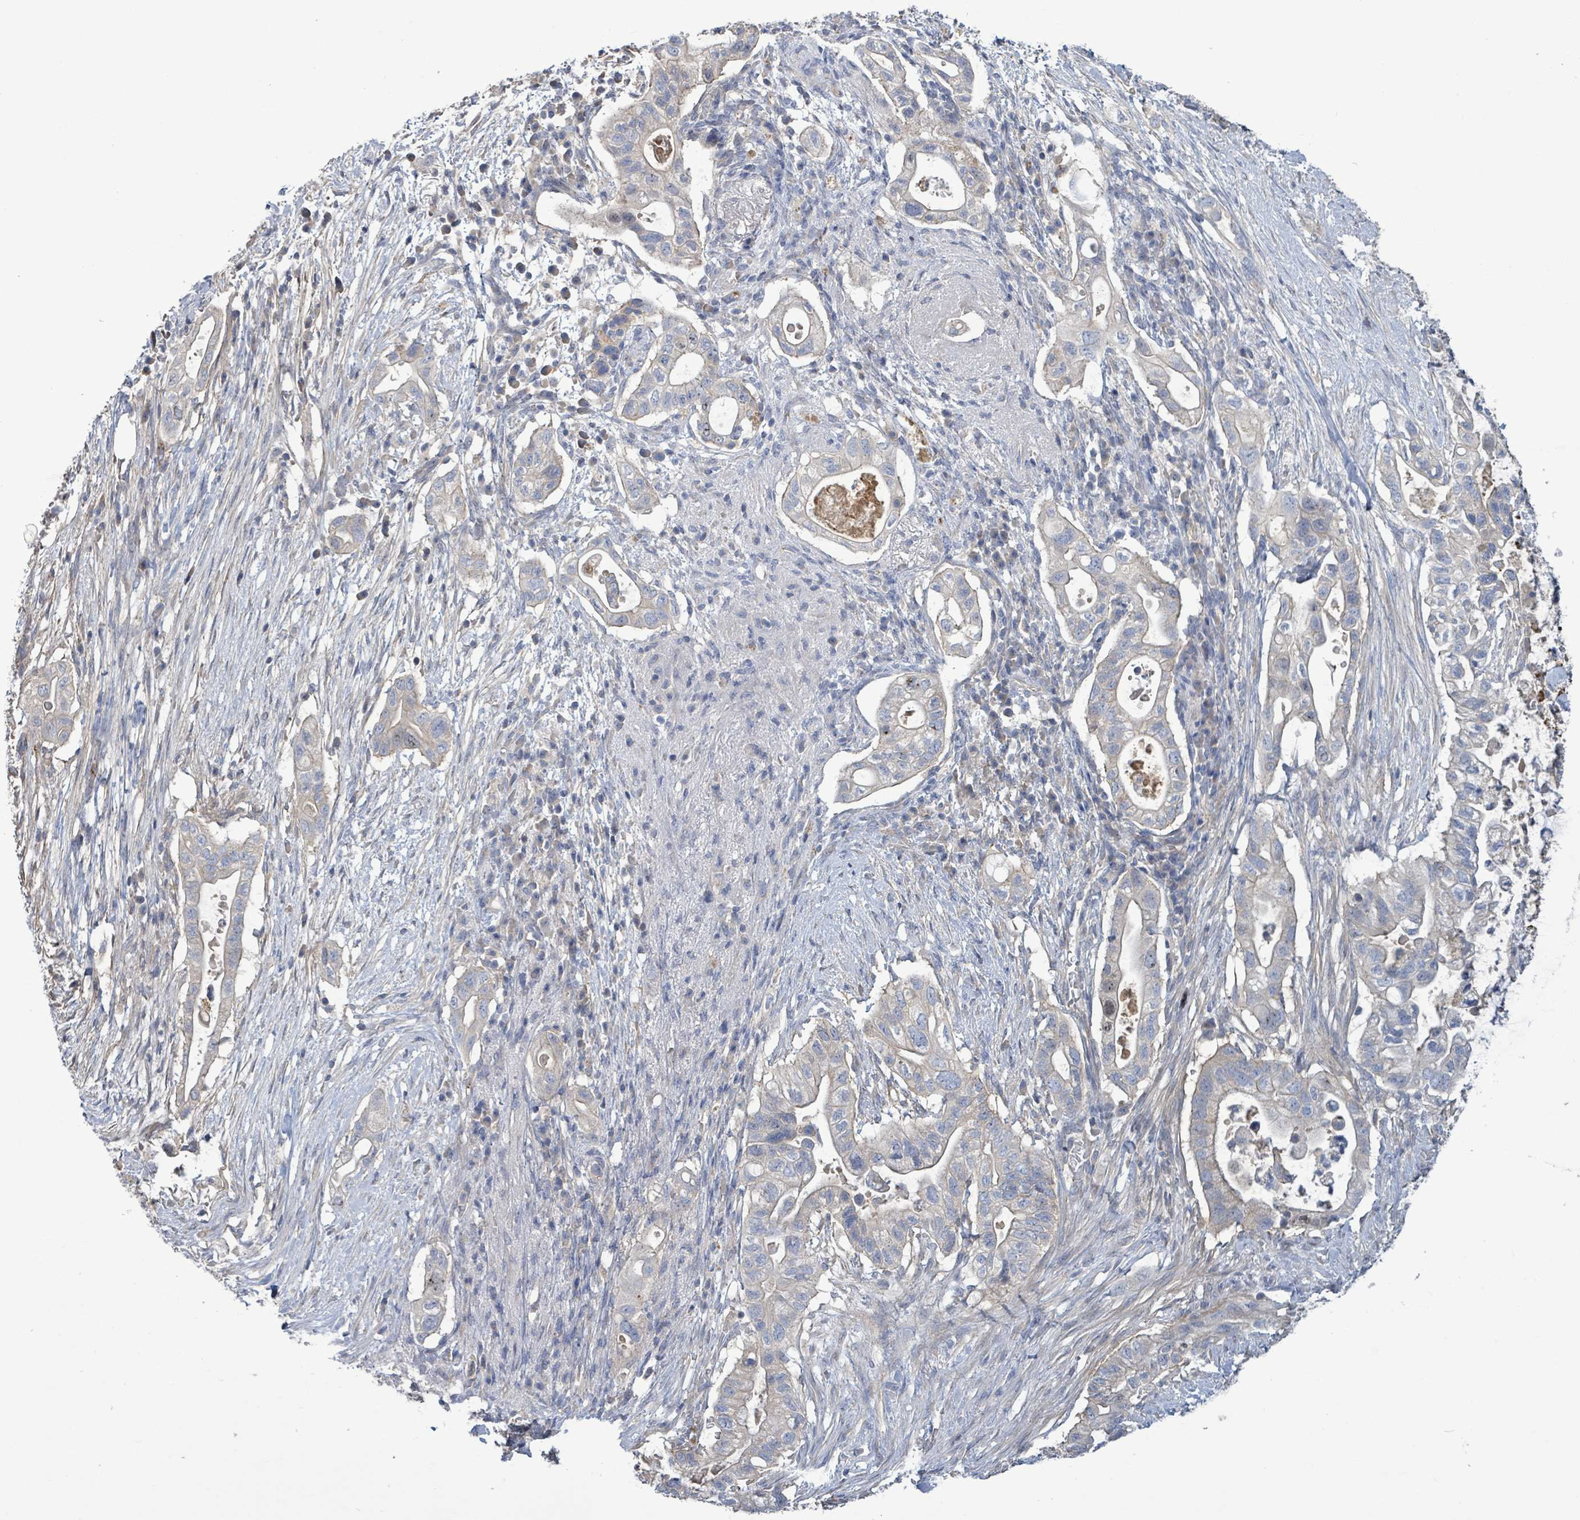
{"staining": {"intensity": "moderate", "quantity": "<25%", "location": "nuclear"}, "tissue": "pancreatic cancer", "cell_type": "Tumor cells", "image_type": "cancer", "snomed": [{"axis": "morphology", "description": "Adenocarcinoma, NOS"}, {"axis": "topography", "description": "Pancreas"}], "caption": "Protein analysis of pancreatic cancer tissue shows moderate nuclear positivity in approximately <25% of tumor cells.", "gene": "KRAS", "patient": {"sex": "female", "age": 72}}